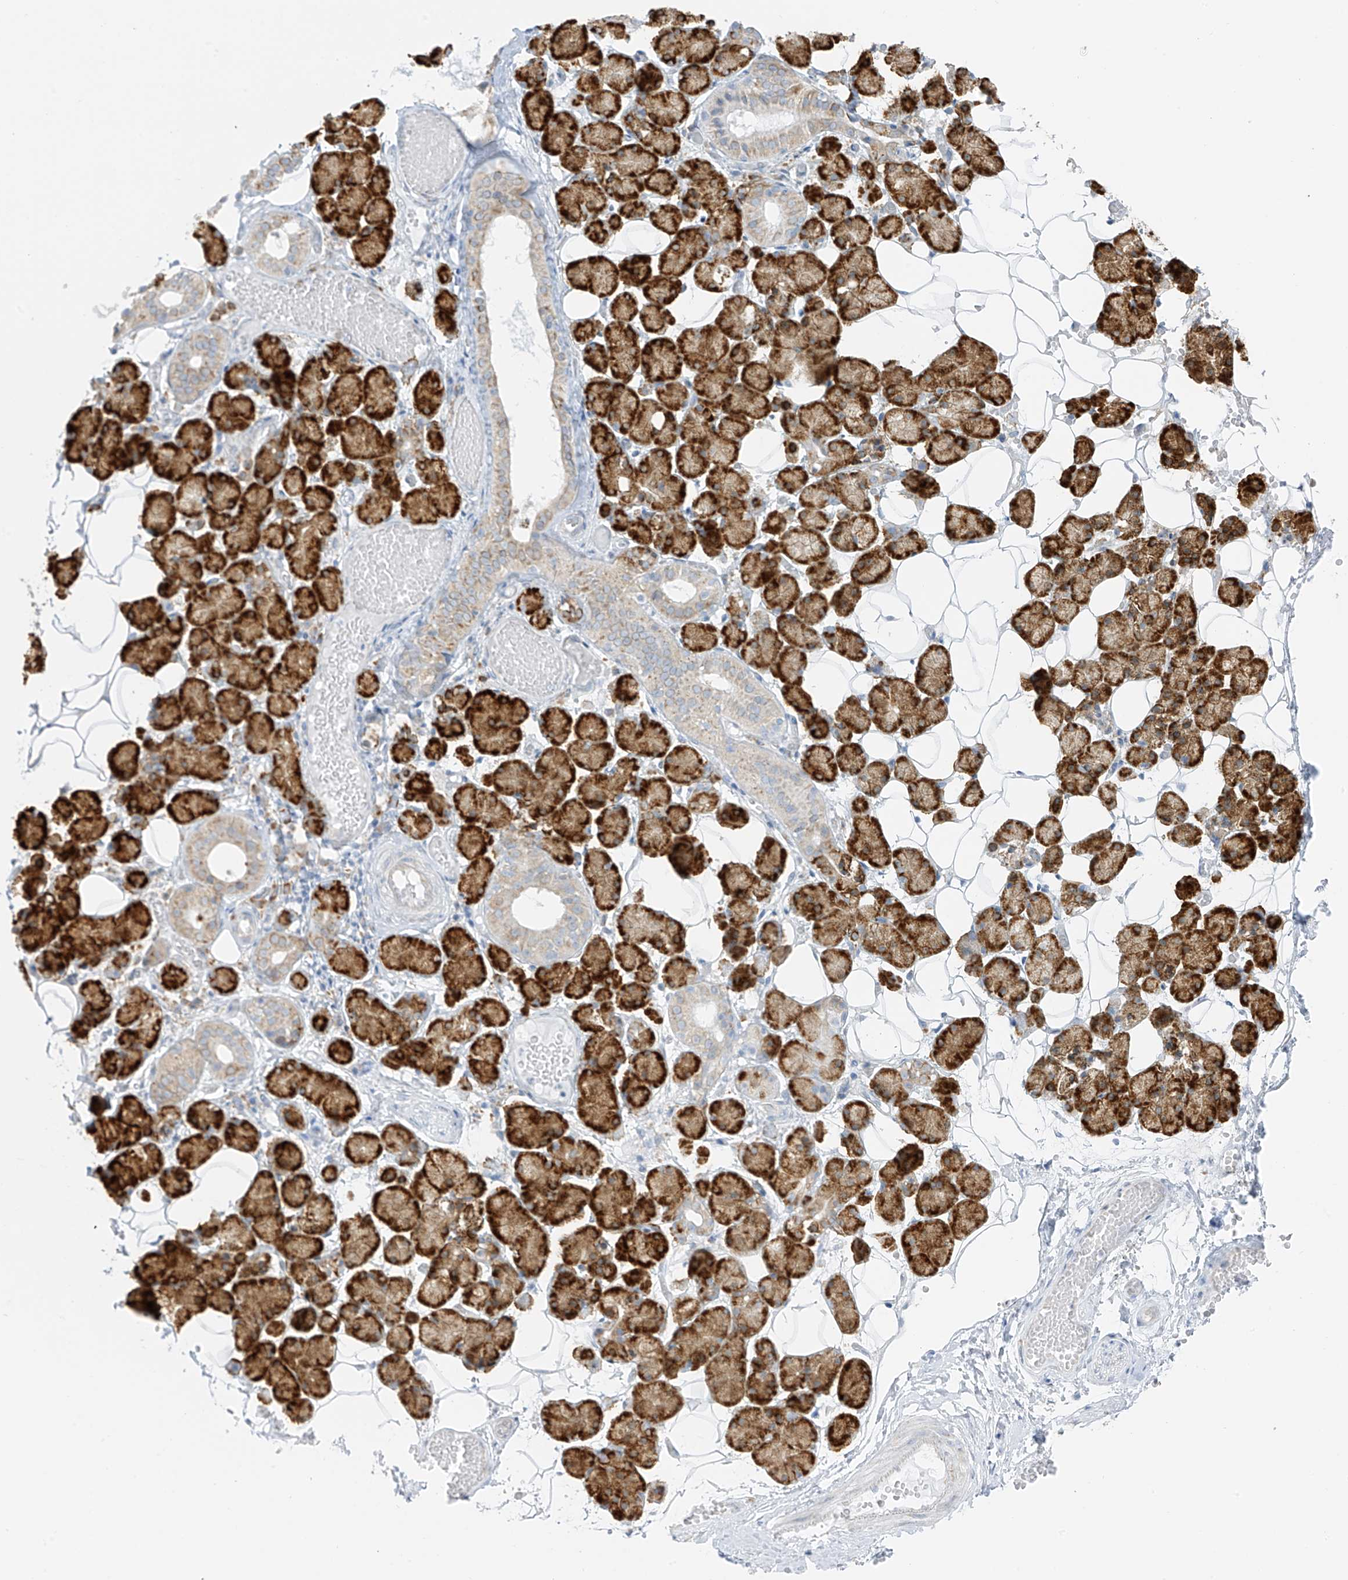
{"staining": {"intensity": "strong", "quantity": "25%-75%", "location": "cytoplasmic/membranous"}, "tissue": "salivary gland", "cell_type": "Glandular cells", "image_type": "normal", "snomed": [{"axis": "morphology", "description": "Normal tissue, NOS"}, {"axis": "topography", "description": "Salivary gland"}], "caption": "Immunohistochemistry (IHC) image of normal salivary gland: human salivary gland stained using immunohistochemistry reveals high levels of strong protein expression localized specifically in the cytoplasmic/membranous of glandular cells, appearing as a cytoplasmic/membranous brown color.", "gene": "LRRC59", "patient": {"sex": "female", "age": 33}}